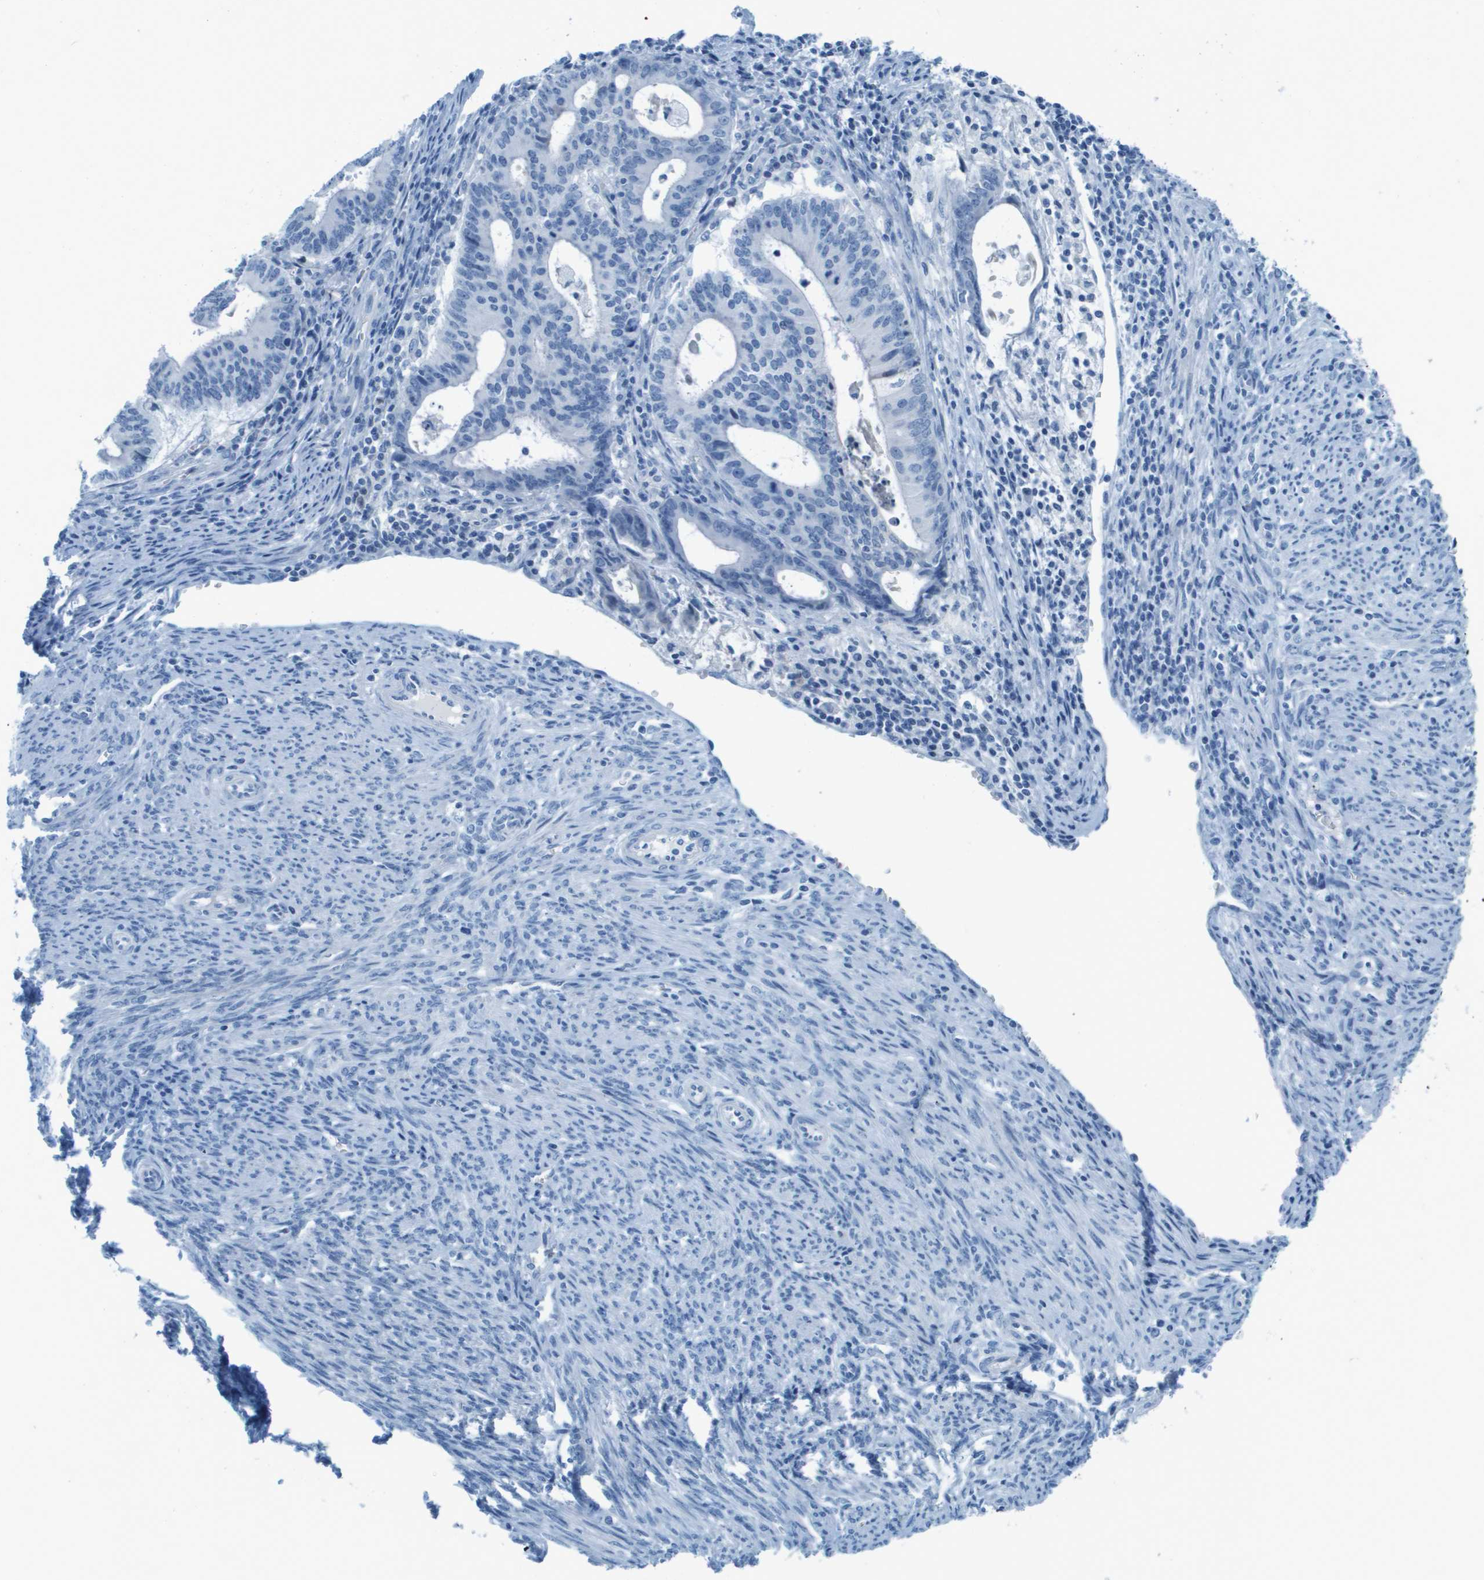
{"staining": {"intensity": "negative", "quantity": "none", "location": "none"}, "tissue": "endometrial cancer", "cell_type": "Tumor cells", "image_type": "cancer", "snomed": [{"axis": "morphology", "description": "Adenocarcinoma, NOS"}, {"axis": "topography", "description": "Uterus"}], "caption": "This is an immunohistochemistry photomicrograph of adenocarcinoma (endometrial). There is no expression in tumor cells.", "gene": "CDHR2", "patient": {"sex": "female", "age": 83}}